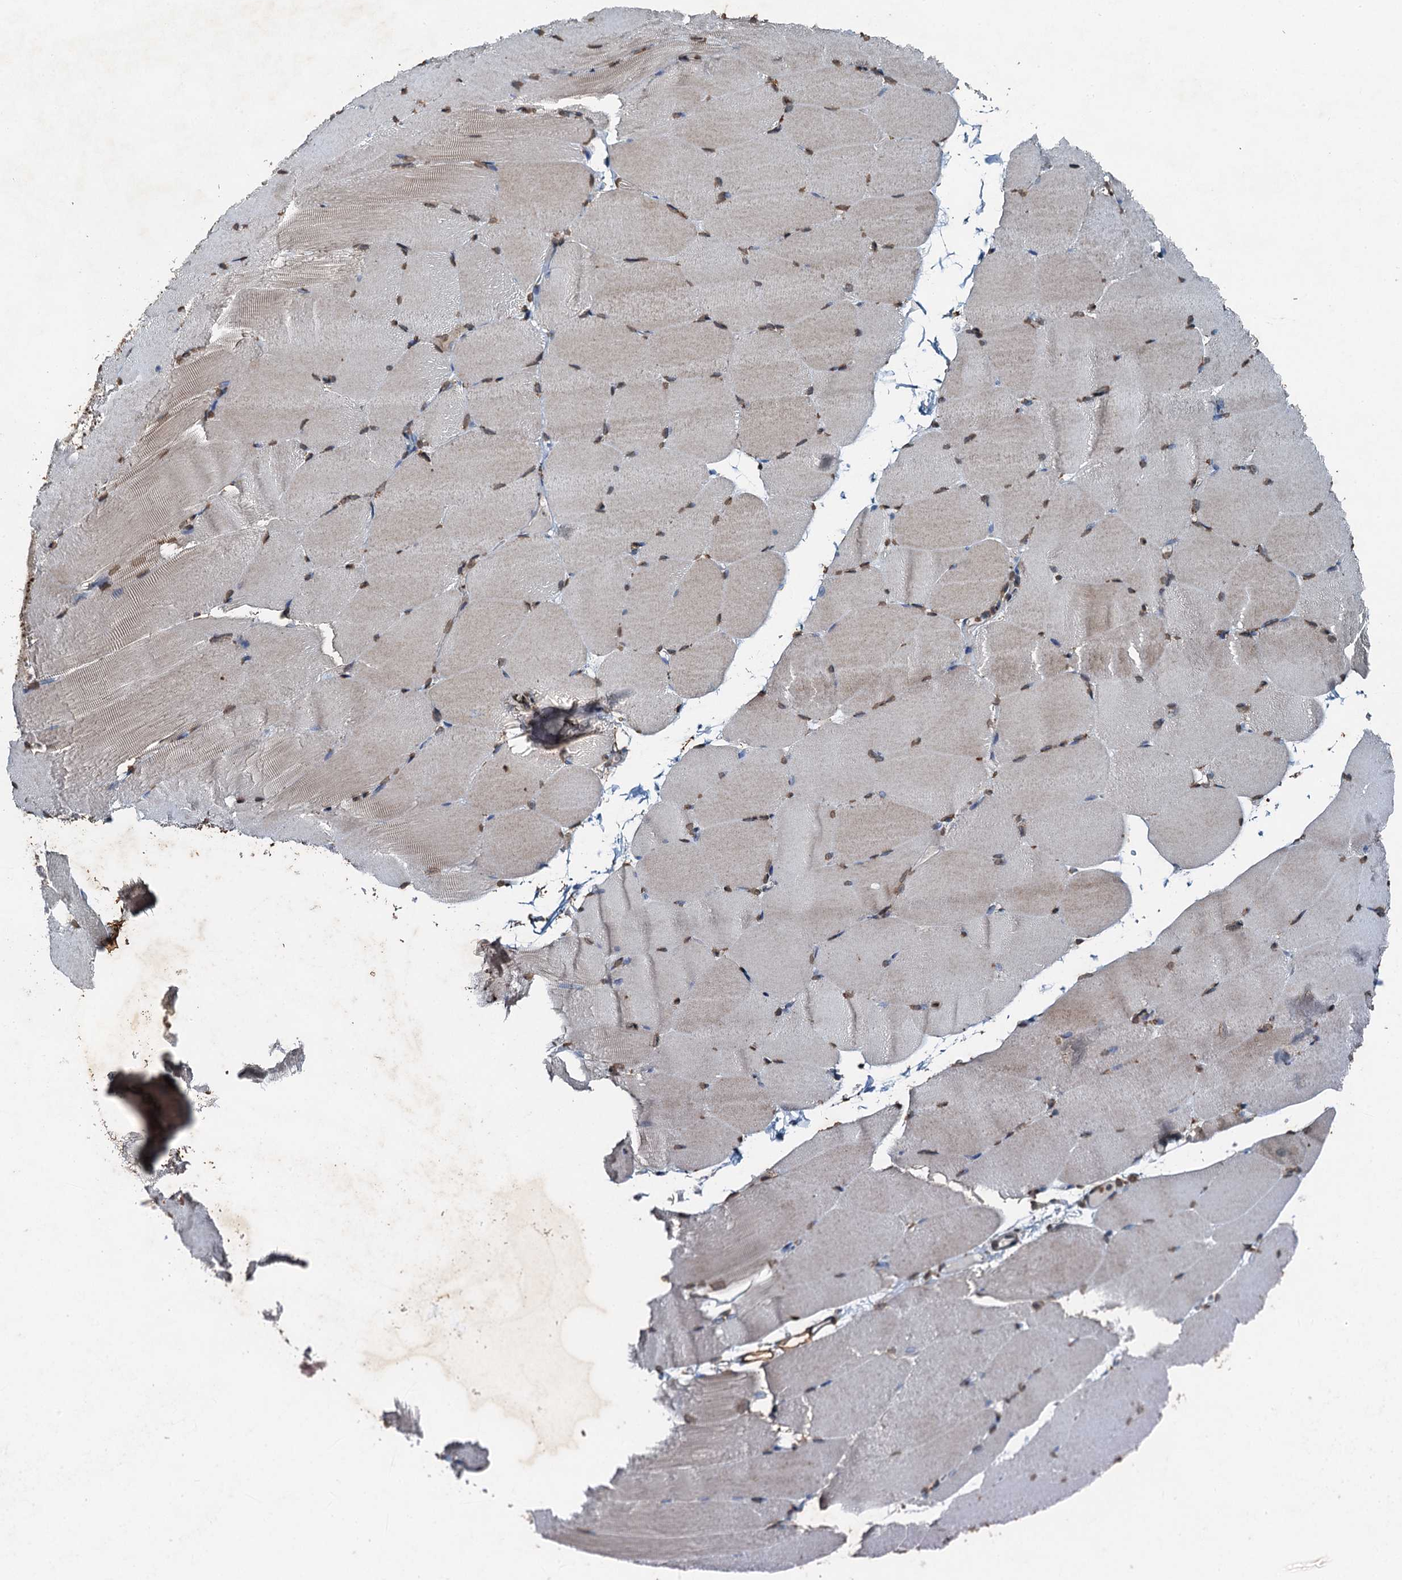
{"staining": {"intensity": "weak", "quantity": "25%-75%", "location": "nuclear"}, "tissue": "skeletal muscle", "cell_type": "Myocytes", "image_type": "normal", "snomed": [{"axis": "morphology", "description": "Normal tissue, NOS"}, {"axis": "topography", "description": "Skeletal muscle"}, {"axis": "topography", "description": "Parathyroid gland"}], "caption": "The photomicrograph exhibits immunohistochemical staining of normal skeletal muscle. There is weak nuclear positivity is appreciated in about 25%-75% of myocytes.", "gene": "TCTN1", "patient": {"sex": "female", "age": 37}}